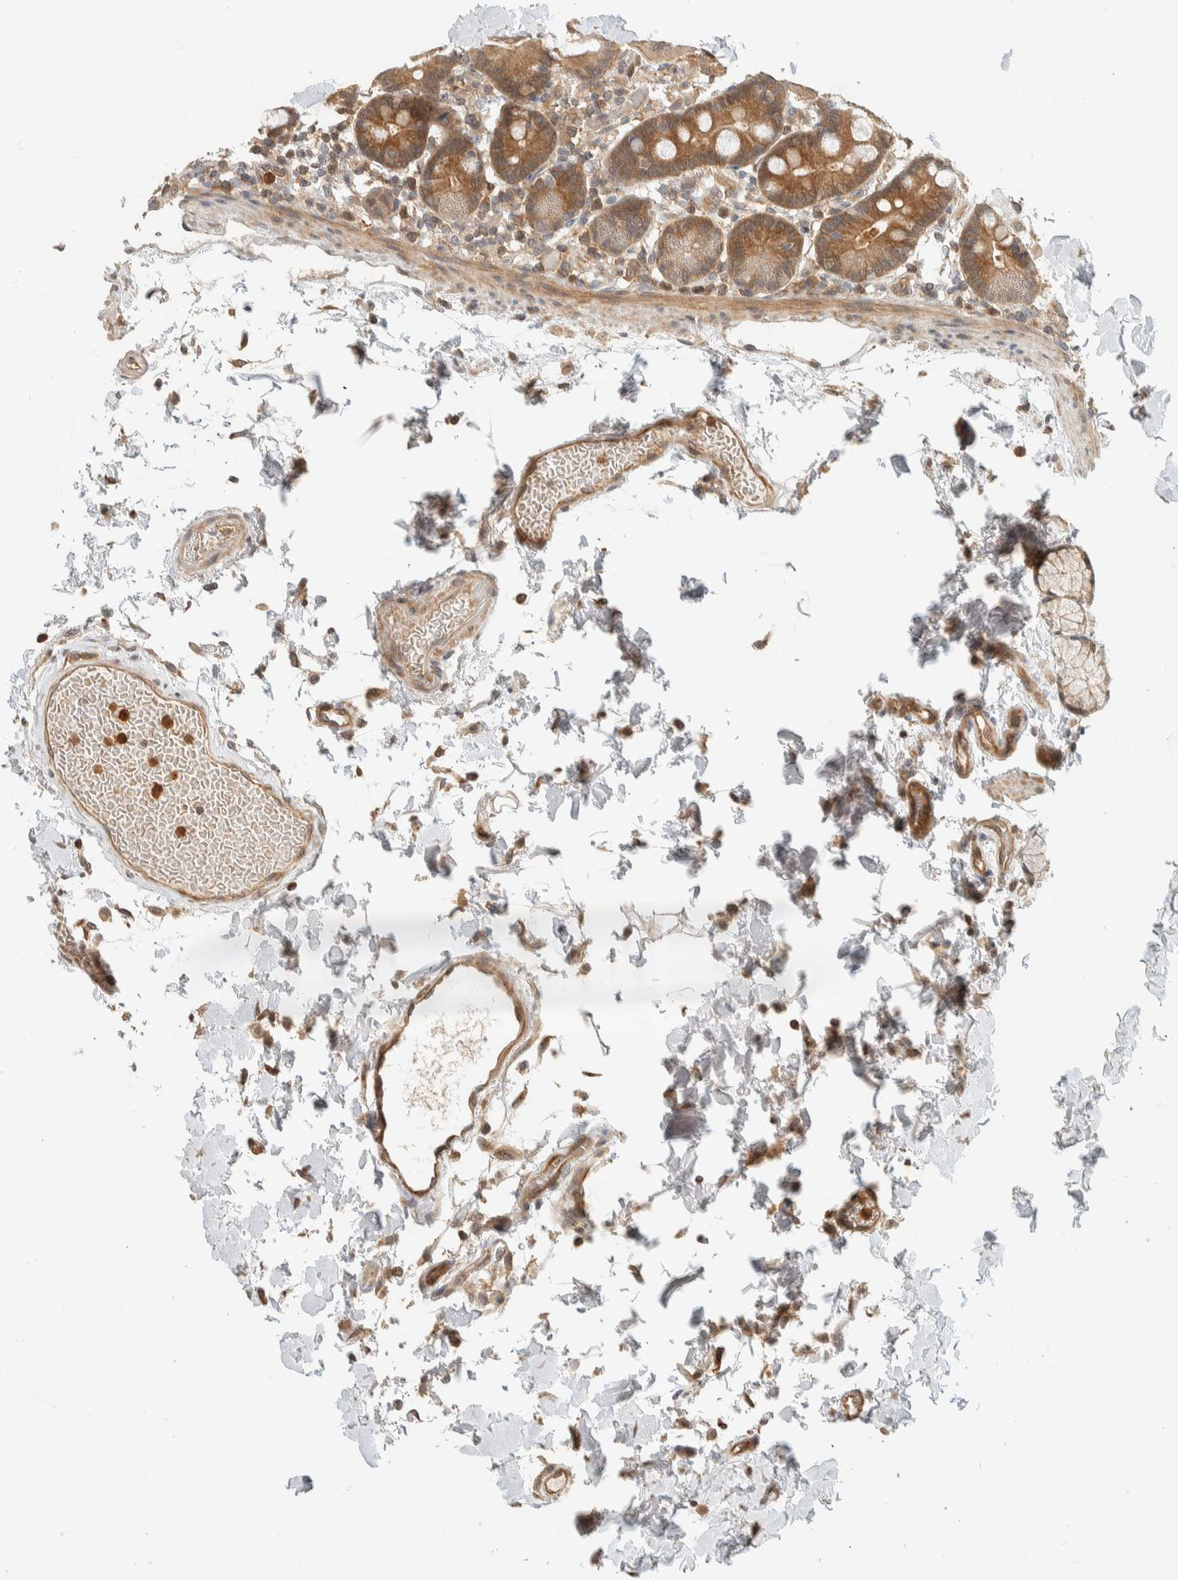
{"staining": {"intensity": "moderate", "quantity": ">75%", "location": "cytoplasmic/membranous"}, "tissue": "duodenum", "cell_type": "Glandular cells", "image_type": "normal", "snomed": [{"axis": "morphology", "description": "Normal tissue, NOS"}, {"axis": "topography", "description": "Small intestine, NOS"}], "caption": "Protein positivity by immunohistochemistry (IHC) reveals moderate cytoplasmic/membranous staining in about >75% of glandular cells in unremarkable duodenum.", "gene": "ADSS2", "patient": {"sex": "female", "age": 71}}